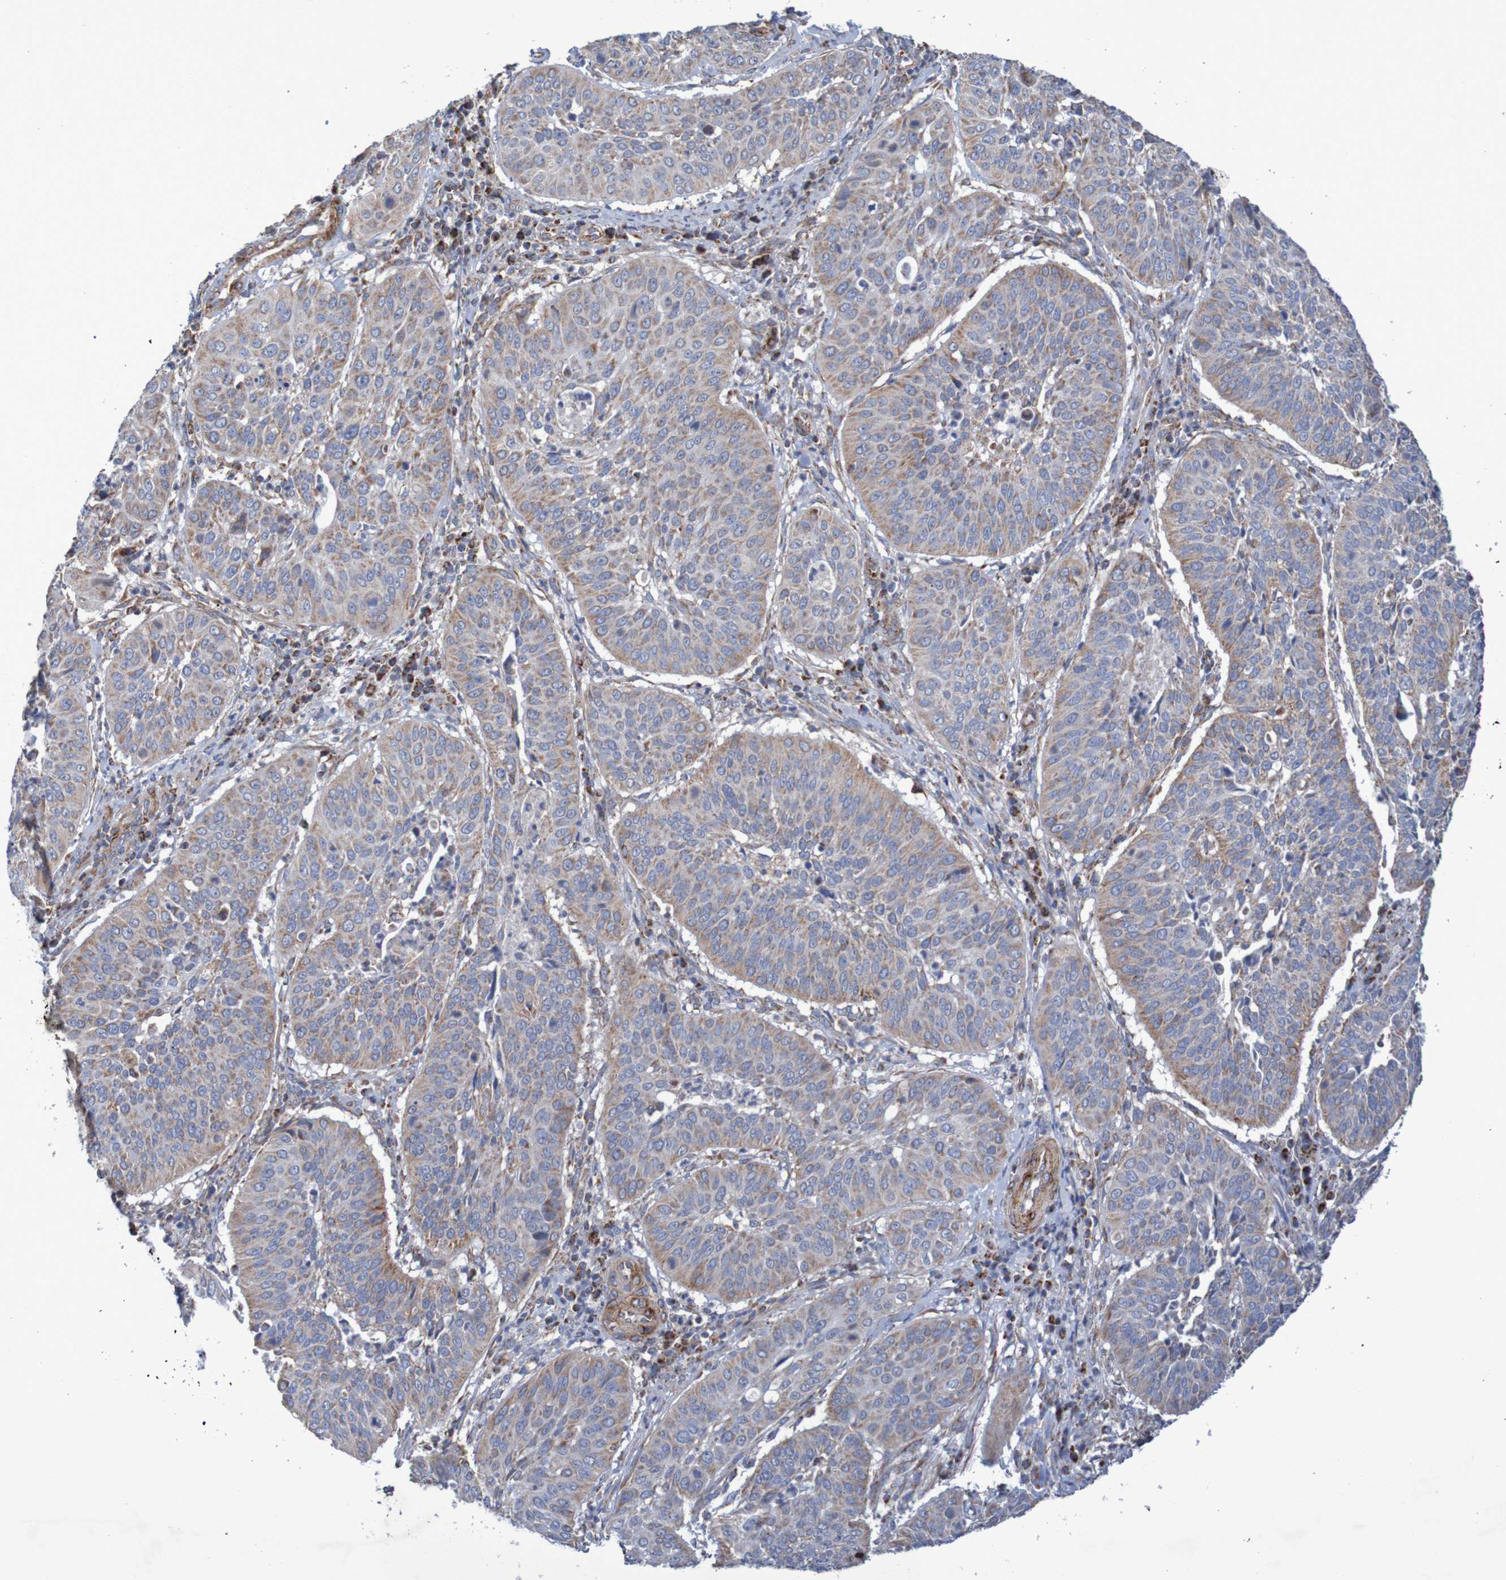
{"staining": {"intensity": "weak", "quantity": ">75%", "location": "cytoplasmic/membranous"}, "tissue": "cervical cancer", "cell_type": "Tumor cells", "image_type": "cancer", "snomed": [{"axis": "morphology", "description": "Normal tissue, NOS"}, {"axis": "morphology", "description": "Squamous cell carcinoma, NOS"}, {"axis": "topography", "description": "Cervix"}], "caption": "Protein expression analysis of cervical cancer (squamous cell carcinoma) exhibits weak cytoplasmic/membranous positivity in about >75% of tumor cells.", "gene": "MMEL1", "patient": {"sex": "female", "age": 39}}